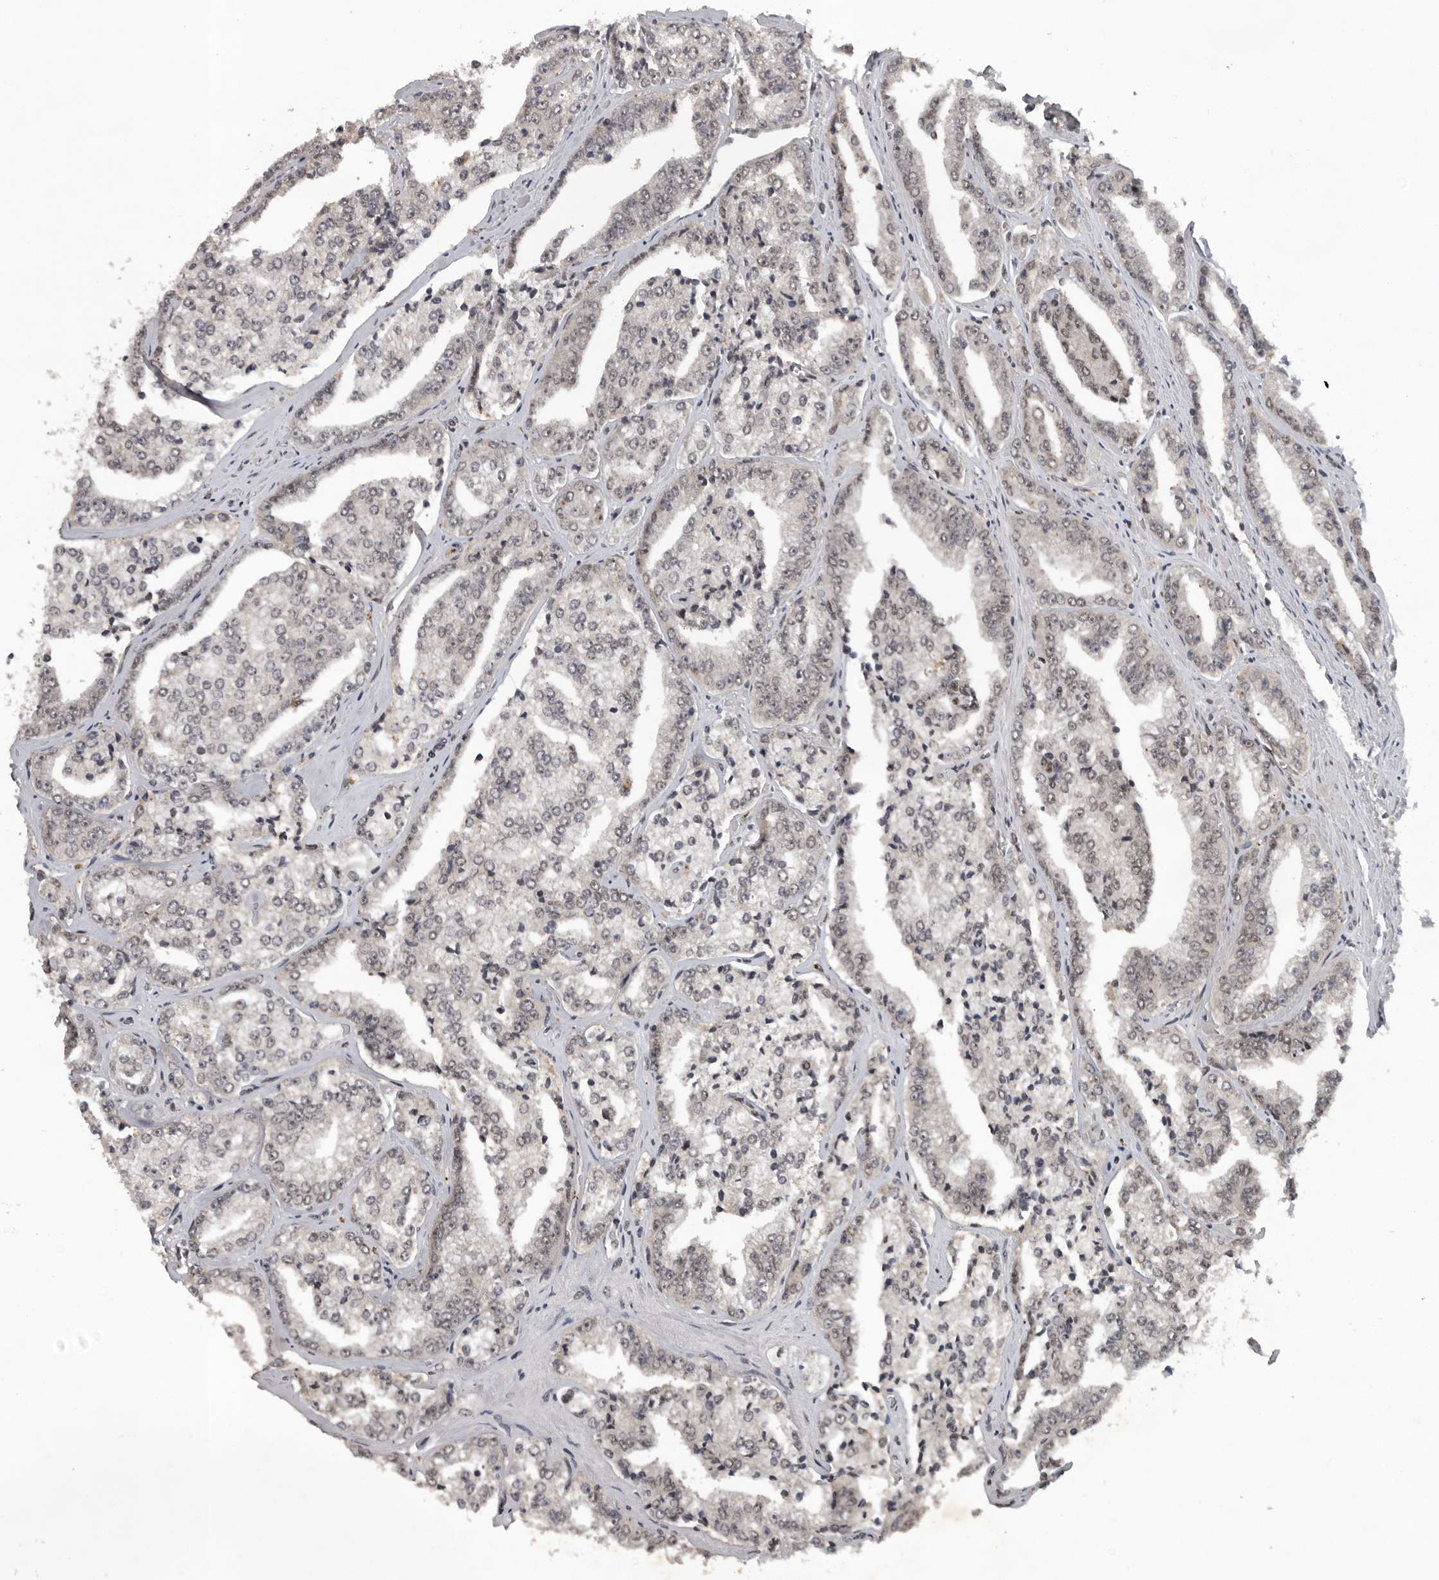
{"staining": {"intensity": "negative", "quantity": "none", "location": "none"}, "tissue": "prostate cancer", "cell_type": "Tumor cells", "image_type": "cancer", "snomed": [{"axis": "morphology", "description": "Adenocarcinoma, High grade"}, {"axis": "topography", "description": "Prostate"}], "caption": "The IHC micrograph has no significant expression in tumor cells of prostate high-grade adenocarcinoma tissue. Brightfield microscopy of immunohistochemistry stained with DAB (3,3'-diaminobenzidine) (brown) and hematoxylin (blue), captured at high magnification.", "gene": "CDC27", "patient": {"sex": "male", "age": 71}}